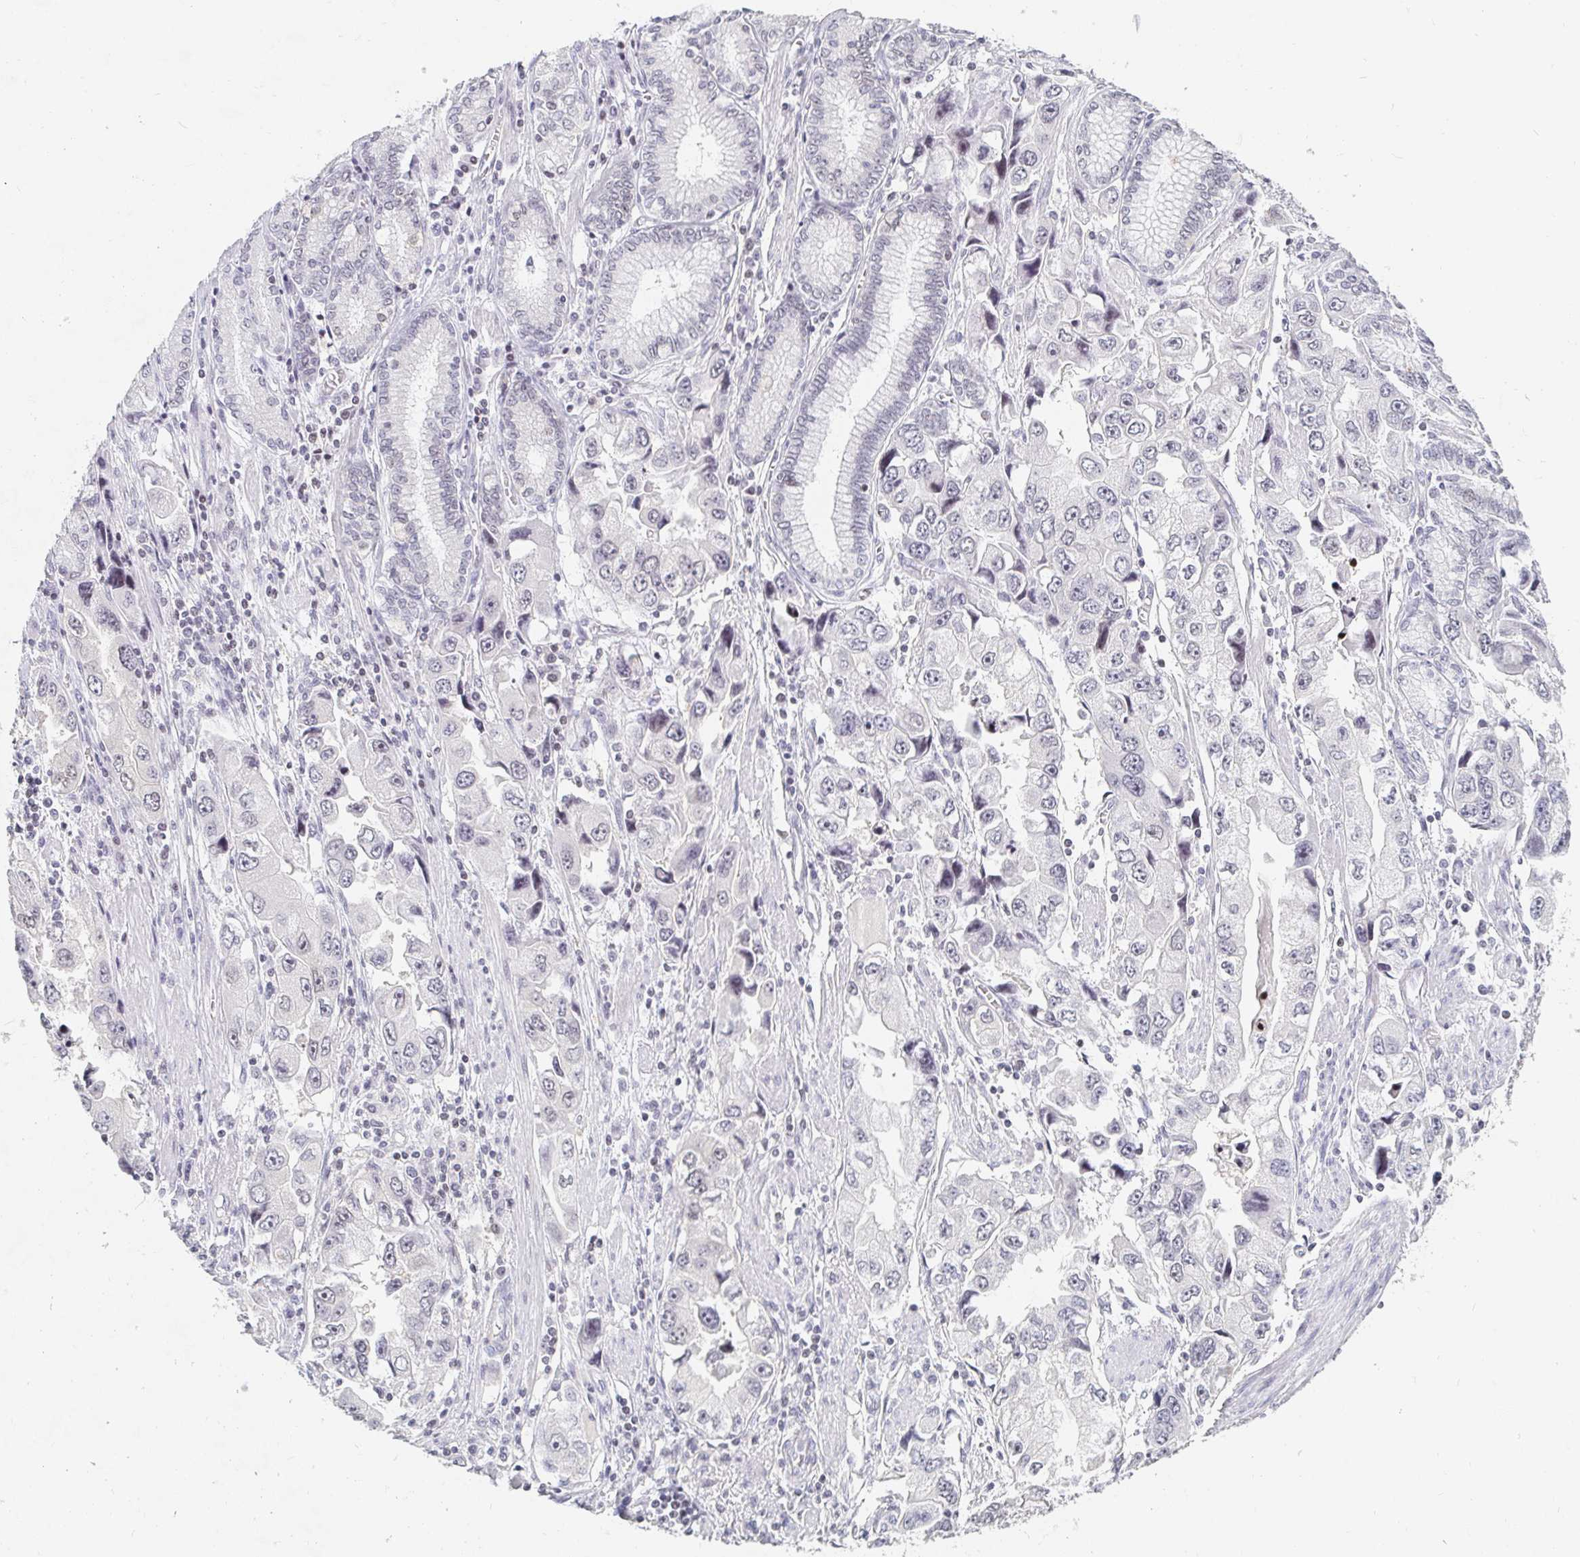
{"staining": {"intensity": "negative", "quantity": "none", "location": "none"}, "tissue": "stomach cancer", "cell_type": "Tumor cells", "image_type": "cancer", "snomed": [{"axis": "morphology", "description": "Adenocarcinoma, NOS"}, {"axis": "topography", "description": "Stomach, lower"}], "caption": "Stomach cancer (adenocarcinoma) stained for a protein using immunohistochemistry reveals no positivity tumor cells.", "gene": "NME9", "patient": {"sex": "female", "age": 93}}